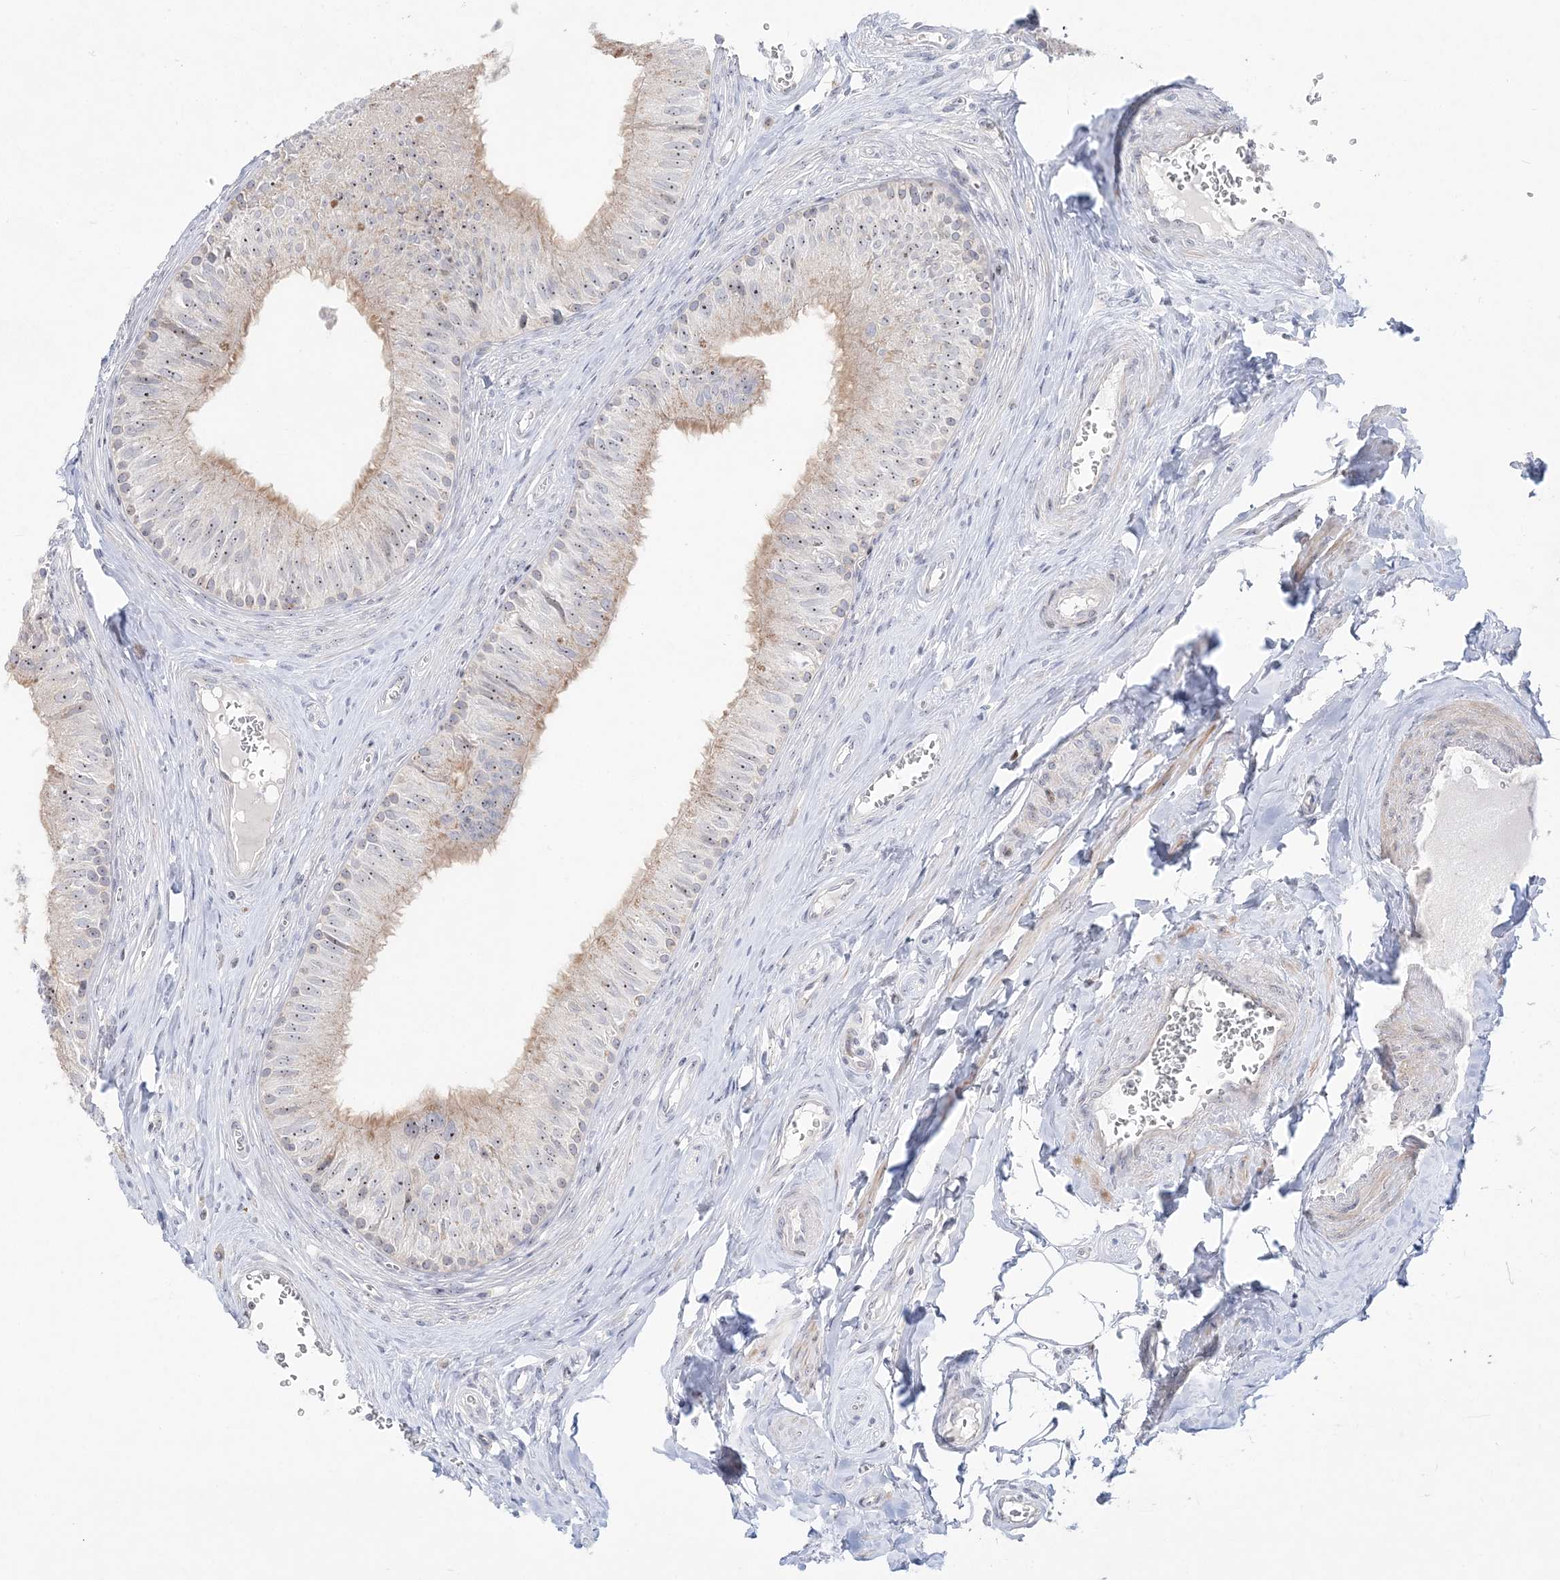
{"staining": {"intensity": "weak", "quantity": "25%-75%", "location": "cytoplasmic/membranous,nuclear"}, "tissue": "epididymis", "cell_type": "Glandular cells", "image_type": "normal", "snomed": [{"axis": "morphology", "description": "Normal tissue, NOS"}, {"axis": "topography", "description": "Epididymis"}], "caption": "A histopathology image of human epididymis stained for a protein shows weak cytoplasmic/membranous,nuclear brown staining in glandular cells. Using DAB (3,3'-diaminobenzidine) (brown) and hematoxylin (blue) stains, captured at high magnification using brightfield microscopy.", "gene": "SH3BP4", "patient": {"sex": "male", "age": 46}}